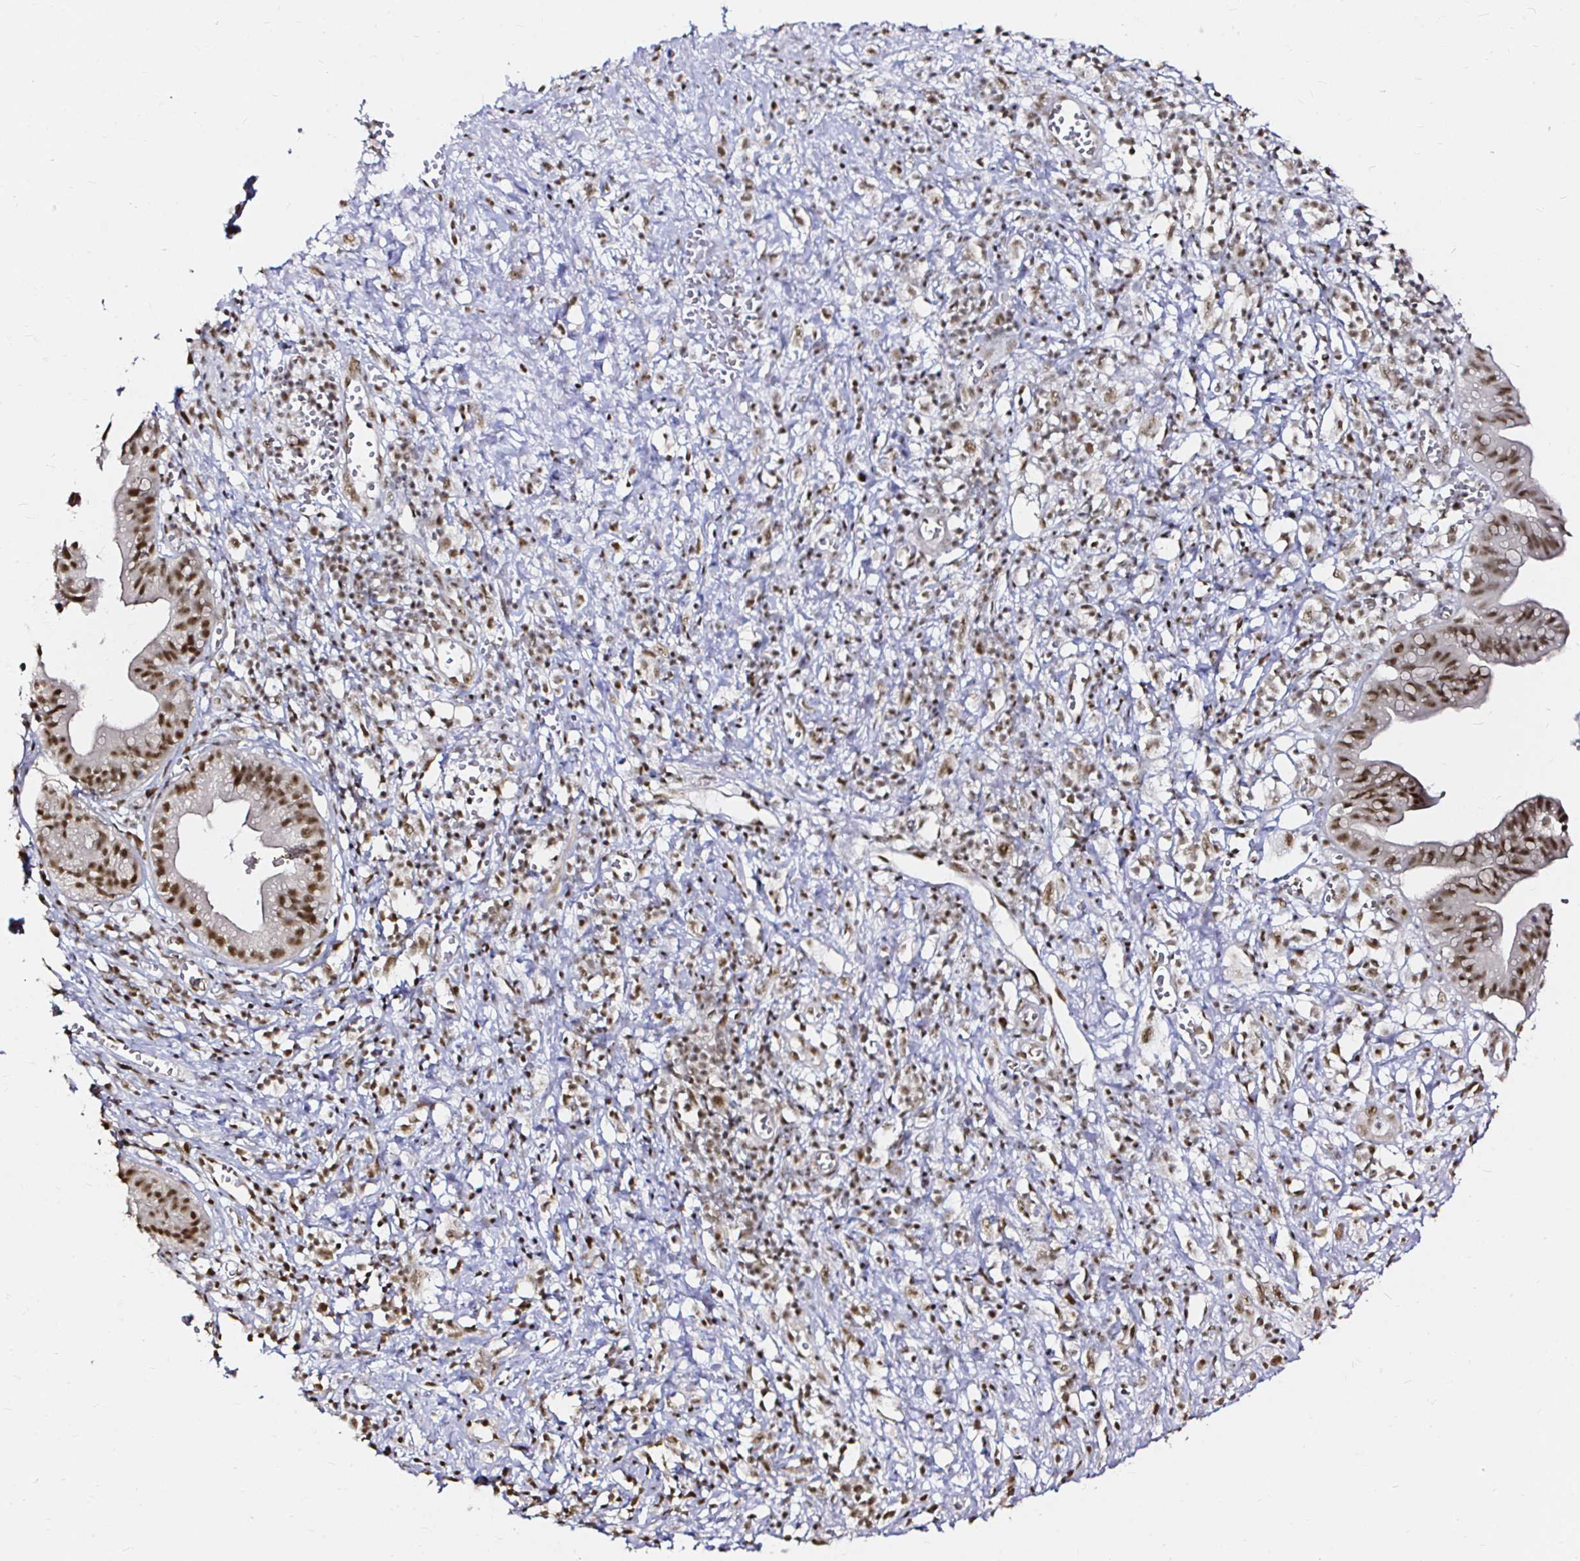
{"staining": {"intensity": "moderate", "quantity": ">75%", "location": "nuclear"}, "tissue": "pancreatic cancer", "cell_type": "Tumor cells", "image_type": "cancer", "snomed": [{"axis": "morphology", "description": "Adenocarcinoma, NOS"}, {"axis": "topography", "description": "Pancreas"}], "caption": "Protein positivity by IHC displays moderate nuclear staining in about >75% of tumor cells in adenocarcinoma (pancreatic).", "gene": "SNRPC", "patient": {"sex": "female", "age": 73}}